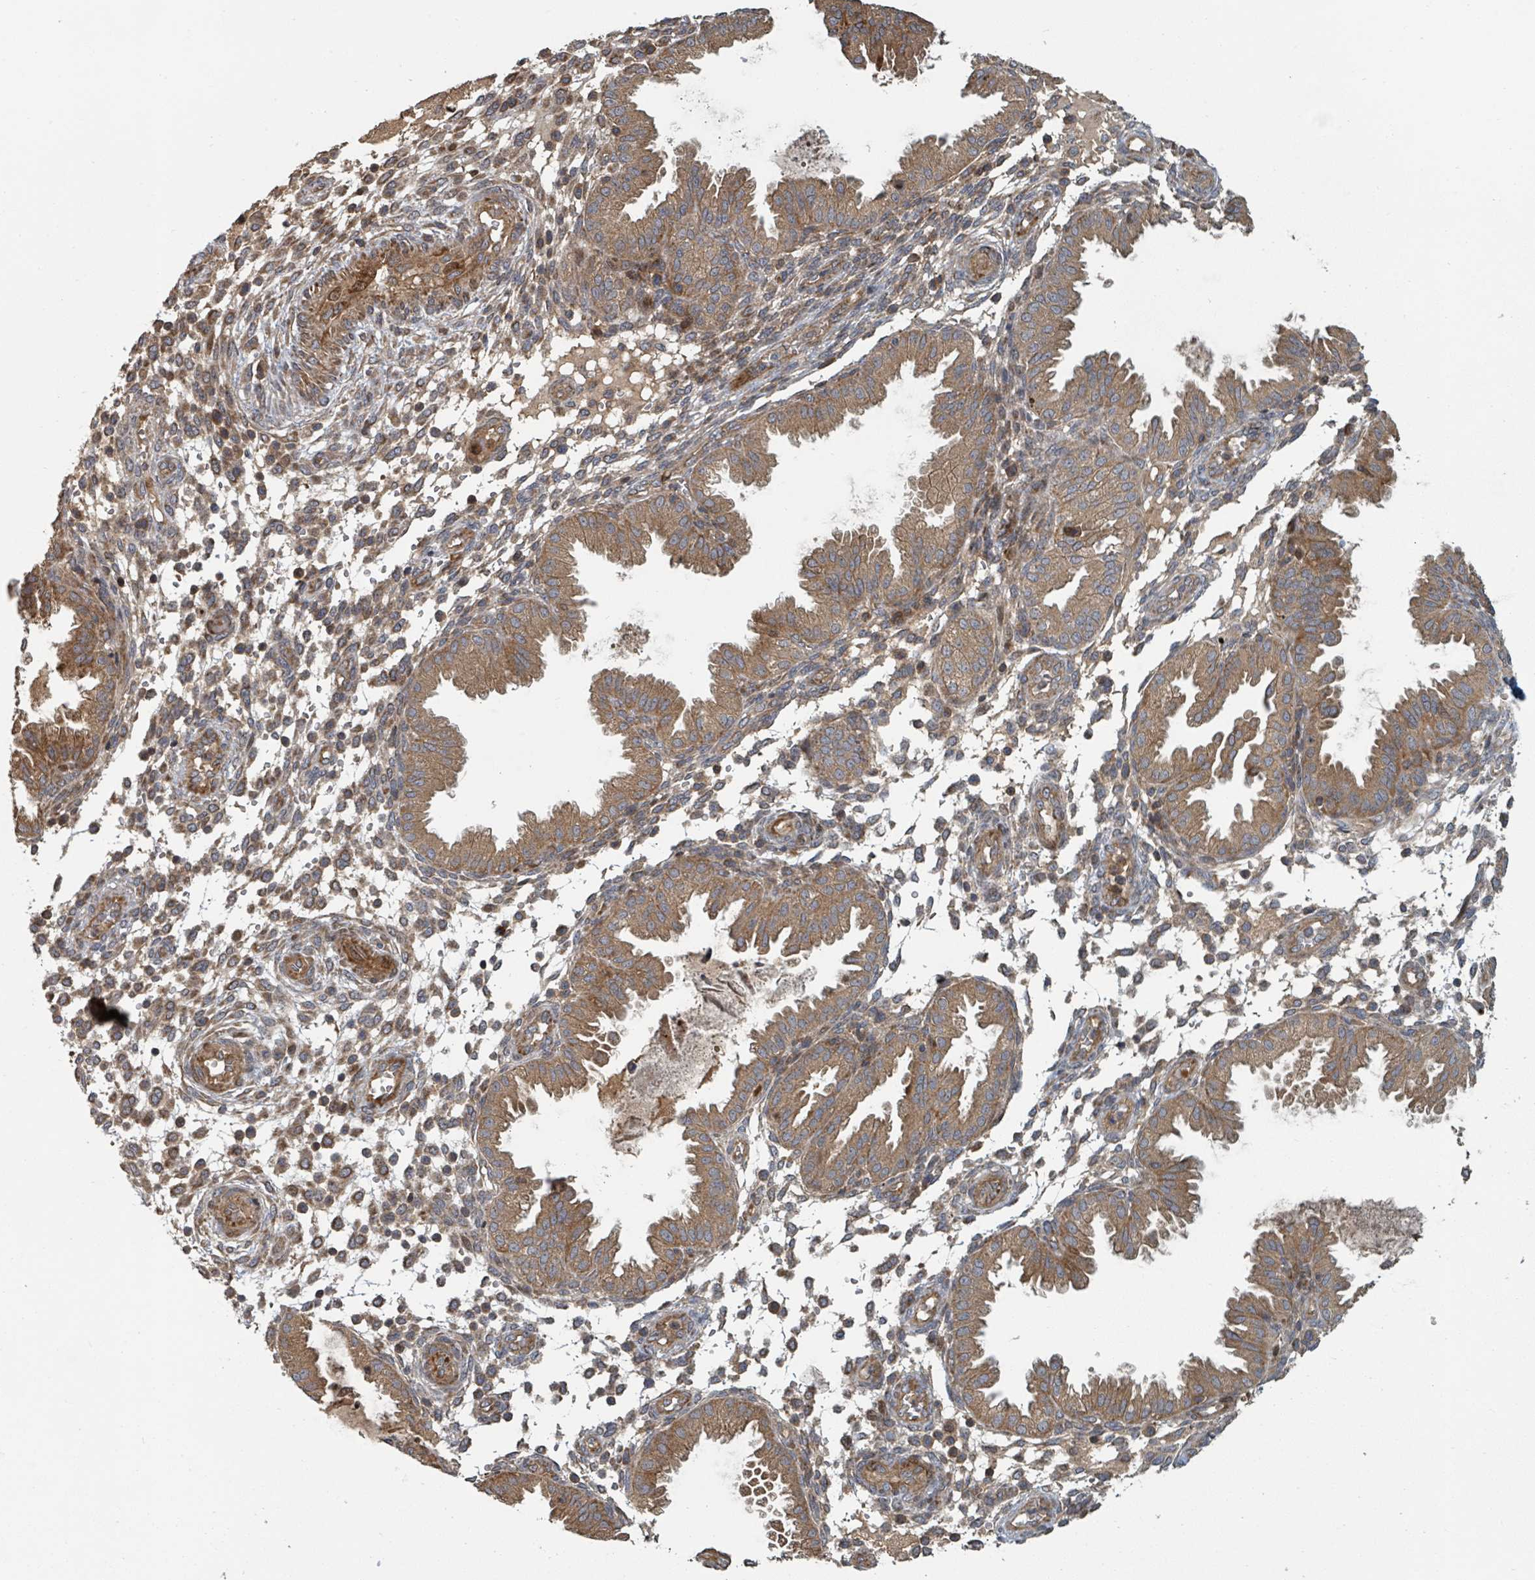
{"staining": {"intensity": "moderate", "quantity": "25%-75%", "location": "cytoplasmic/membranous"}, "tissue": "endometrium", "cell_type": "Cells in endometrial stroma", "image_type": "normal", "snomed": [{"axis": "morphology", "description": "Normal tissue, NOS"}, {"axis": "topography", "description": "Endometrium"}], "caption": "Endometrium stained with DAB (3,3'-diaminobenzidine) IHC demonstrates medium levels of moderate cytoplasmic/membranous staining in about 25%-75% of cells in endometrial stroma. (DAB IHC with brightfield microscopy, high magnification).", "gene": "DPM1", "patient": {"sex": "female", "age": 33}}